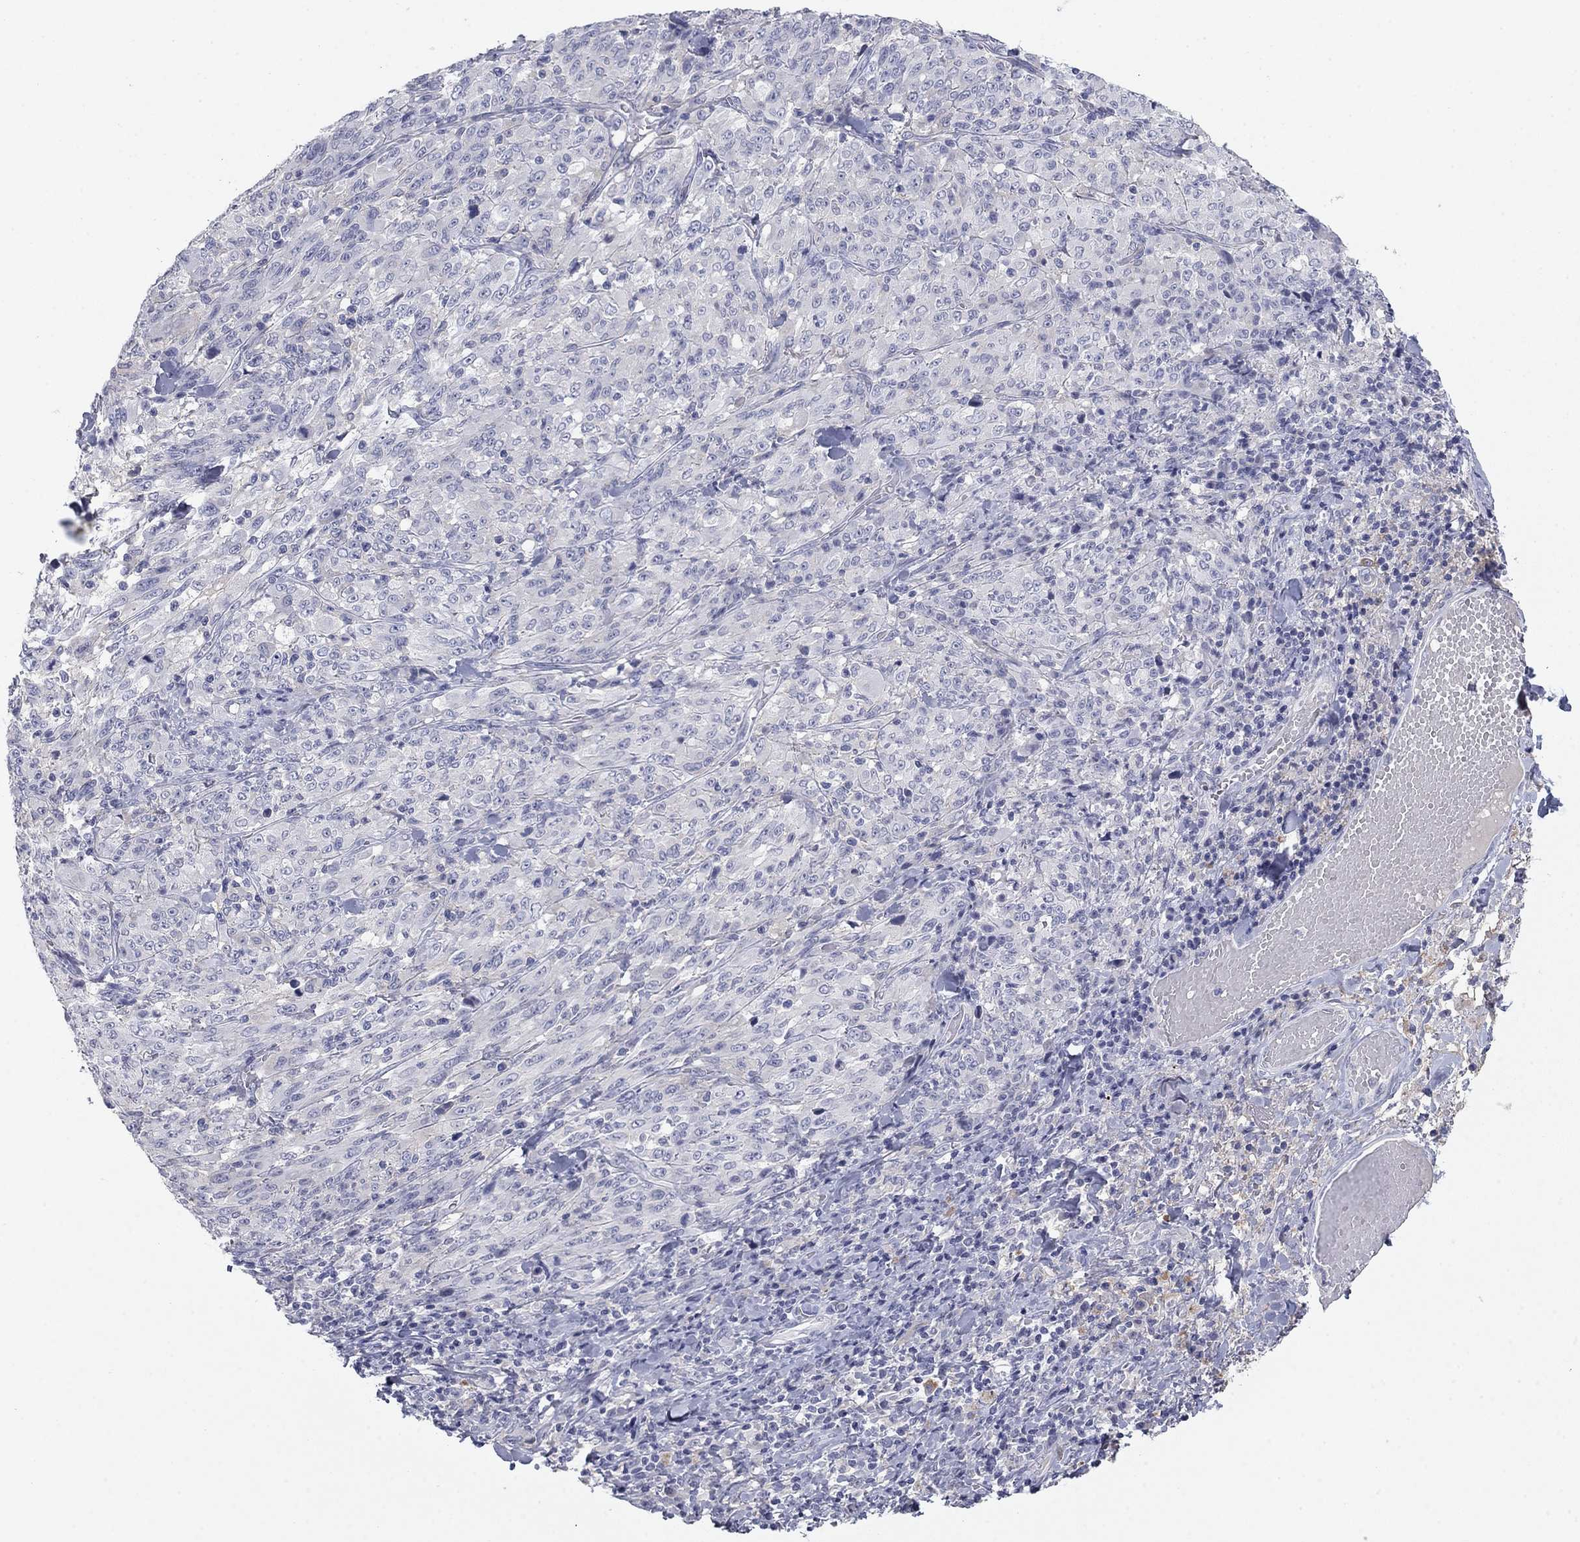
{"staining": {"intensity": "negative", "quantity": "none", "location": "none"}, "tissue": "melanoma", "cell_type": "Tumor cells", "image_type": "cancer", "snomed": [{"axis": "morphology", "description": "Malignant melanoma, NOS"}, {"axis": "topography", "description": "Skin"}], "caption": "Melanoma stained for a protein using immunohistochemistry shows no expression tumor cells.", "gene": "CNTNAP4", "patient": {"sex": "female", "age": 91}}